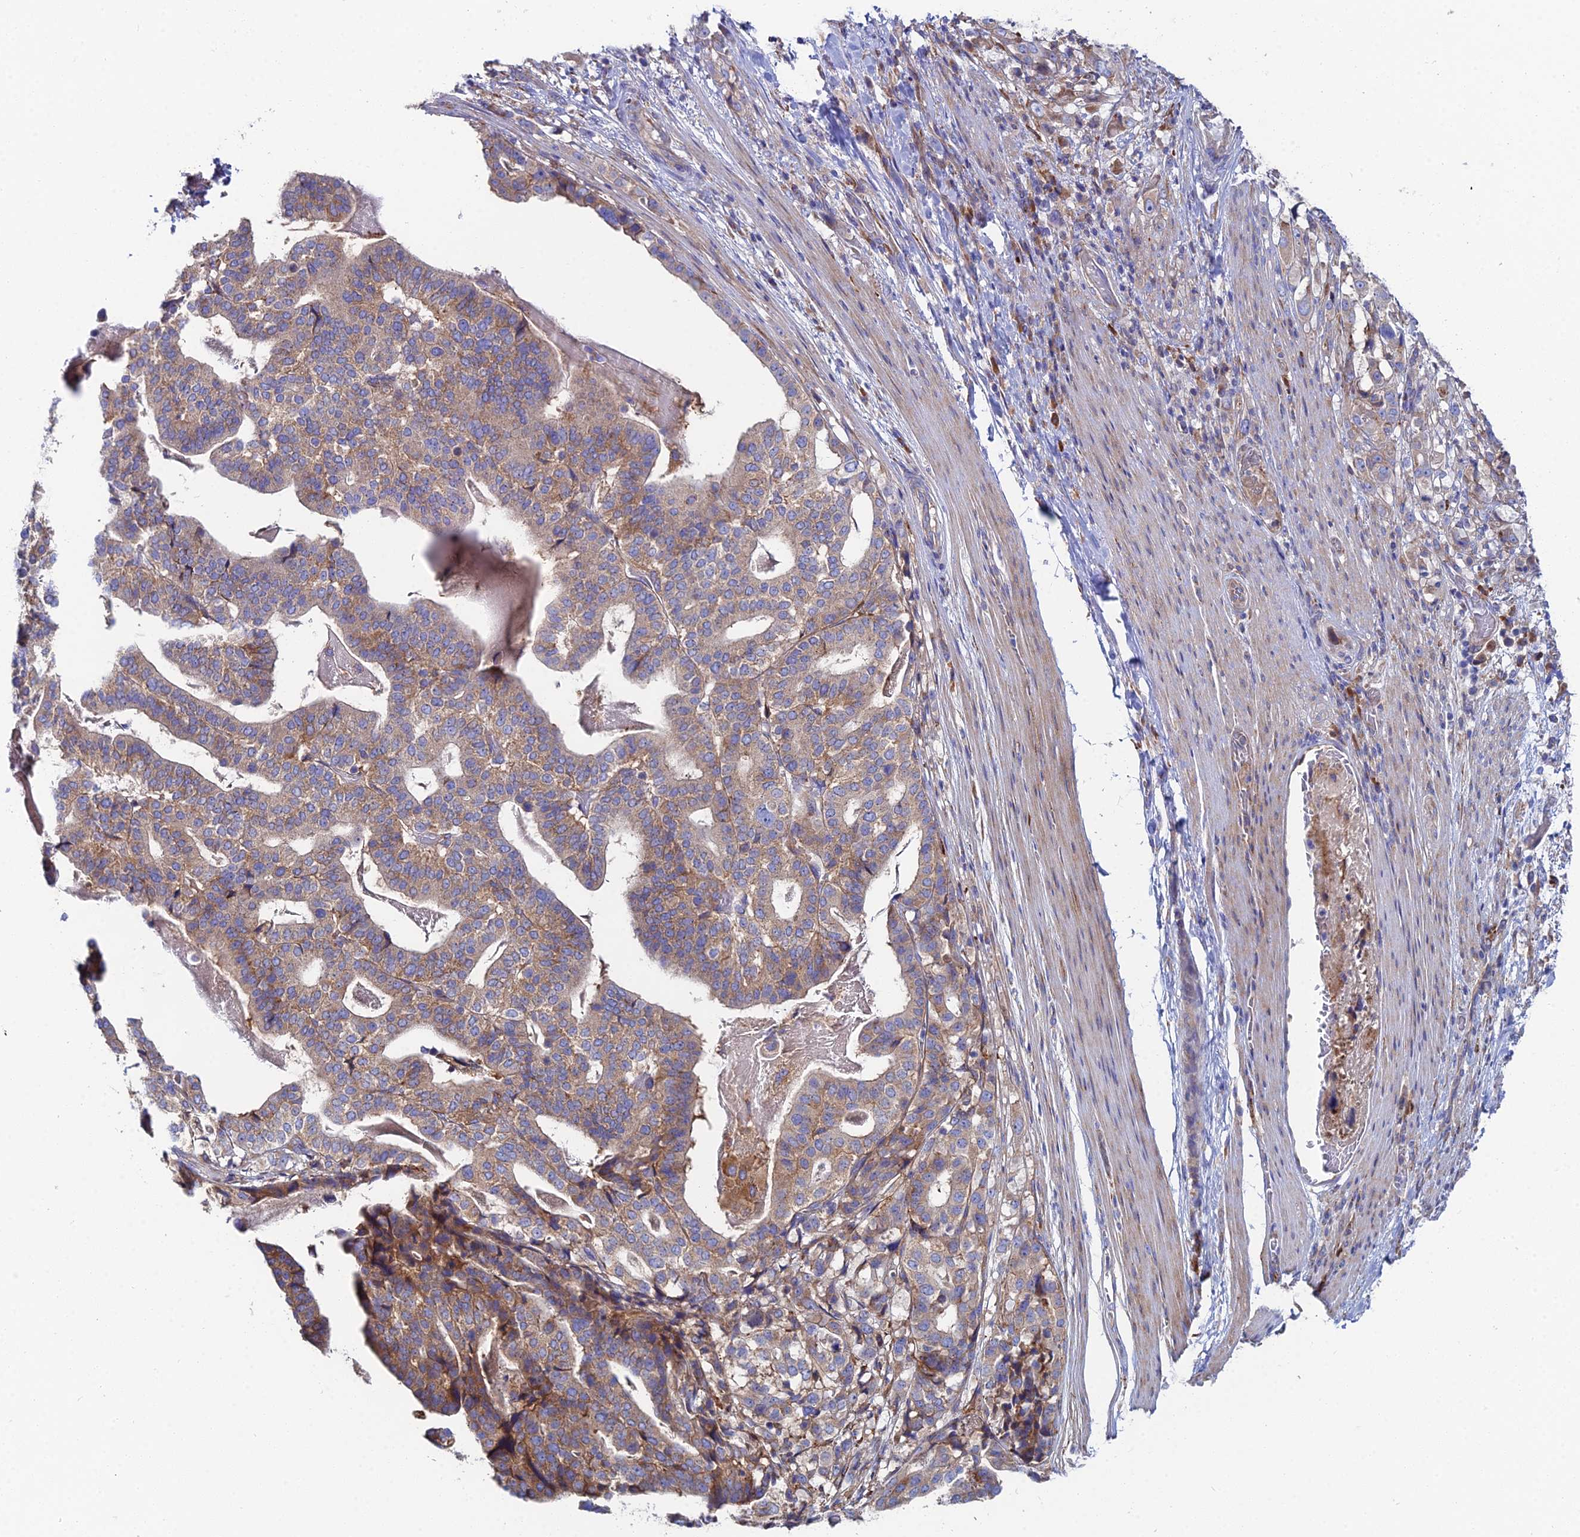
{"staining": {"intensity": "moderate", "quantity": "<25%", "location": "cytoplasmic/membranous"}, "tissue": "stomach cancer", "cell_type": "Tumor cells", "image_type": "cancer", "snomed": [{"axis": "morphology", "description": "Adenocarcinoma, NOS"}, {"axis": "topography", "description": "Stomach"}], "caption": "Approximately <25% of tumor cells in human adenocarcinoma (stomach) exhibit moderate cytoplasmic/membranous protein expression as visualized by brown immunohistochemical staining.", "gene": "CLCN3", "patient": {"sex": "male", "age": 48}}